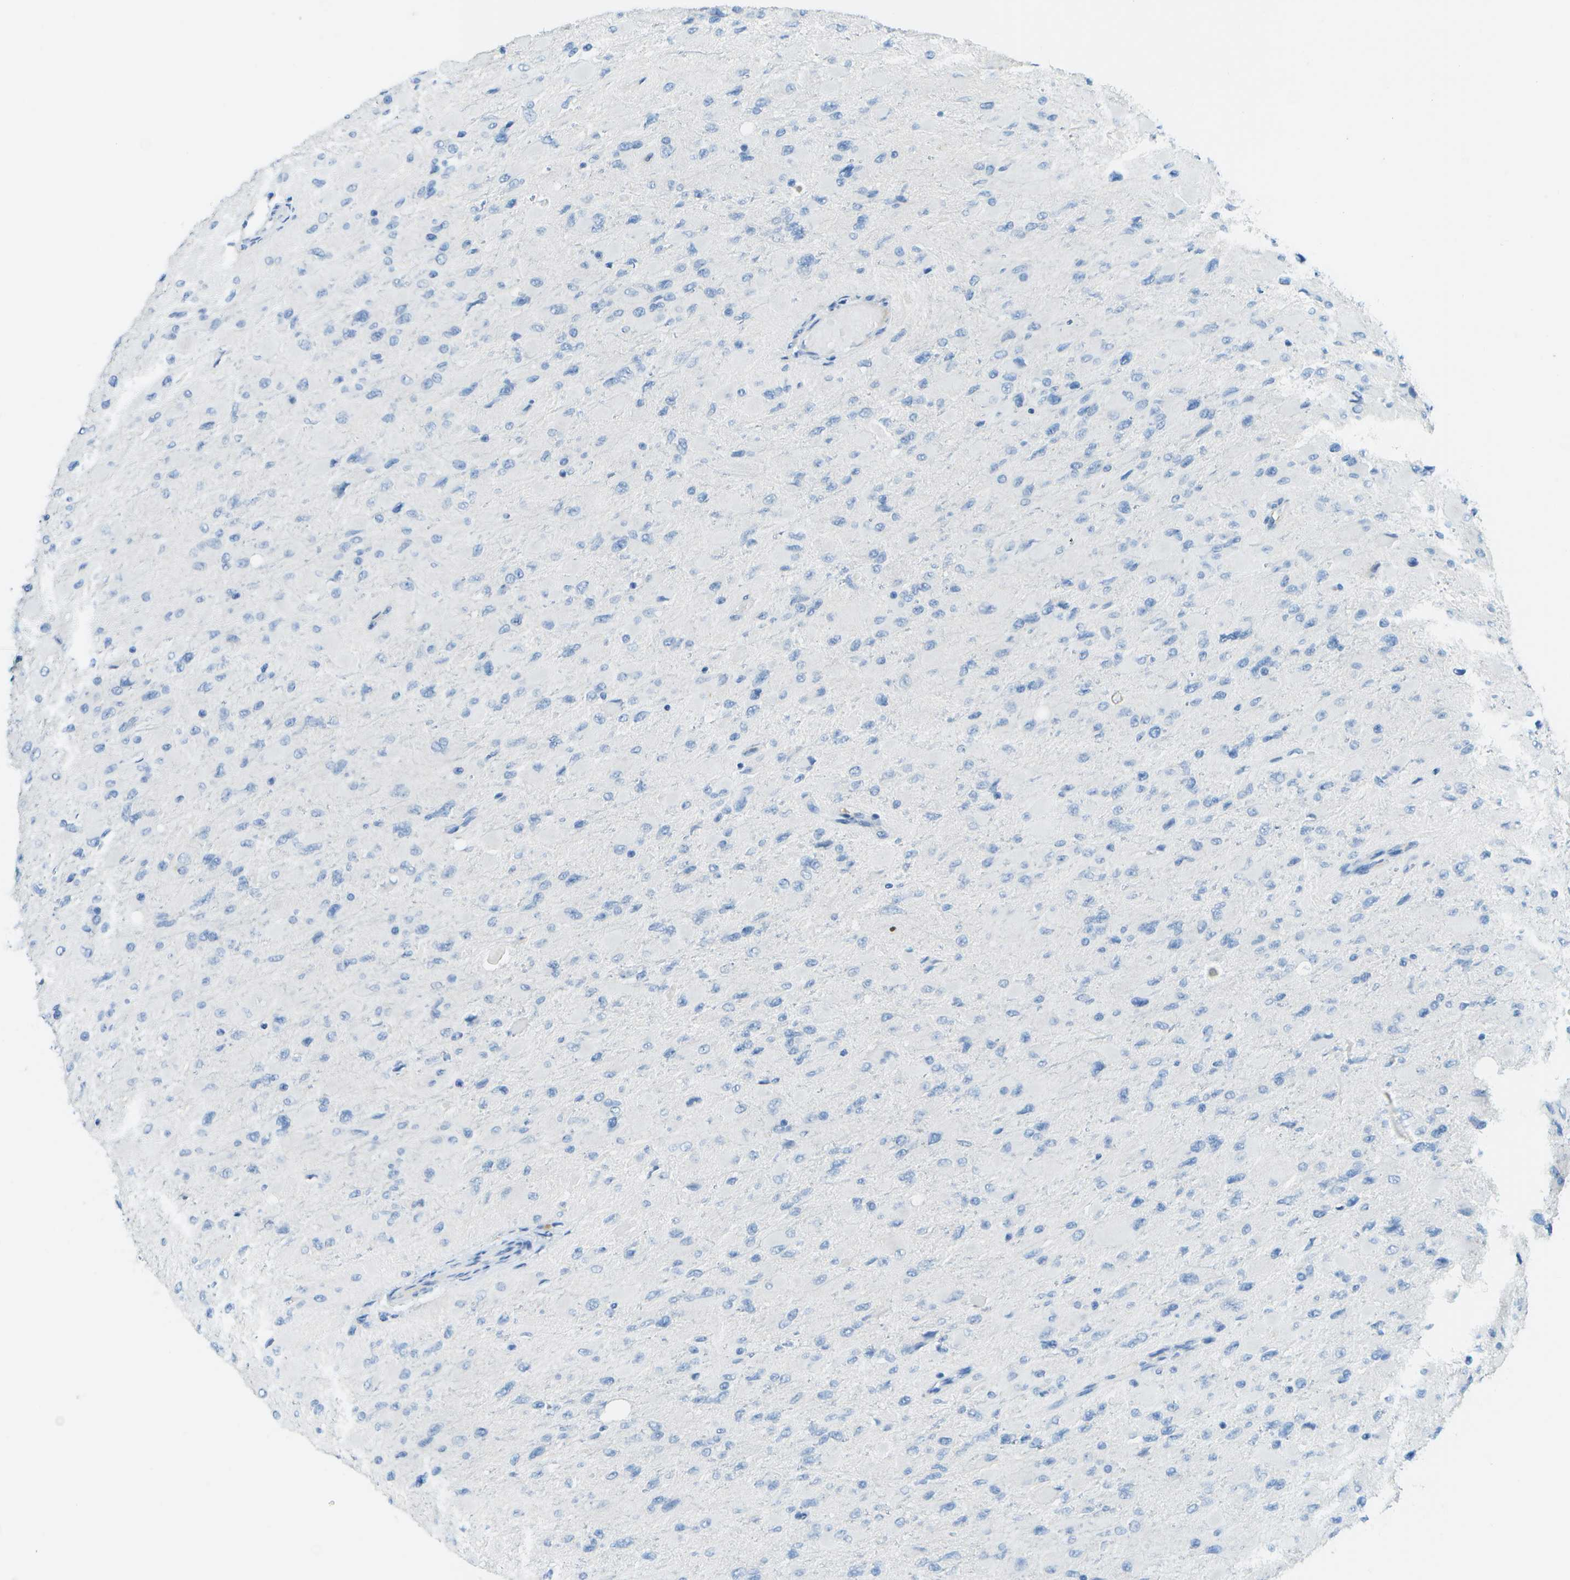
{"staining": {"intensity": "negative", "quantity": "none", "location": "none"}, "tissue": "glioma", "cell_type": "Tumor cells", "image_type": "cancer", "snomed": [{"axis": "morphology", "description": "Glioma, malignant, High grade"}, {"axis": "topography", "description": "Cerebral cortex"}], "caption": "Image shows no protein expression in tumor cells of malignant high-grade glioma tissue.", "gene": "C1S", "patient": {"sex": "female", "age": 36}}